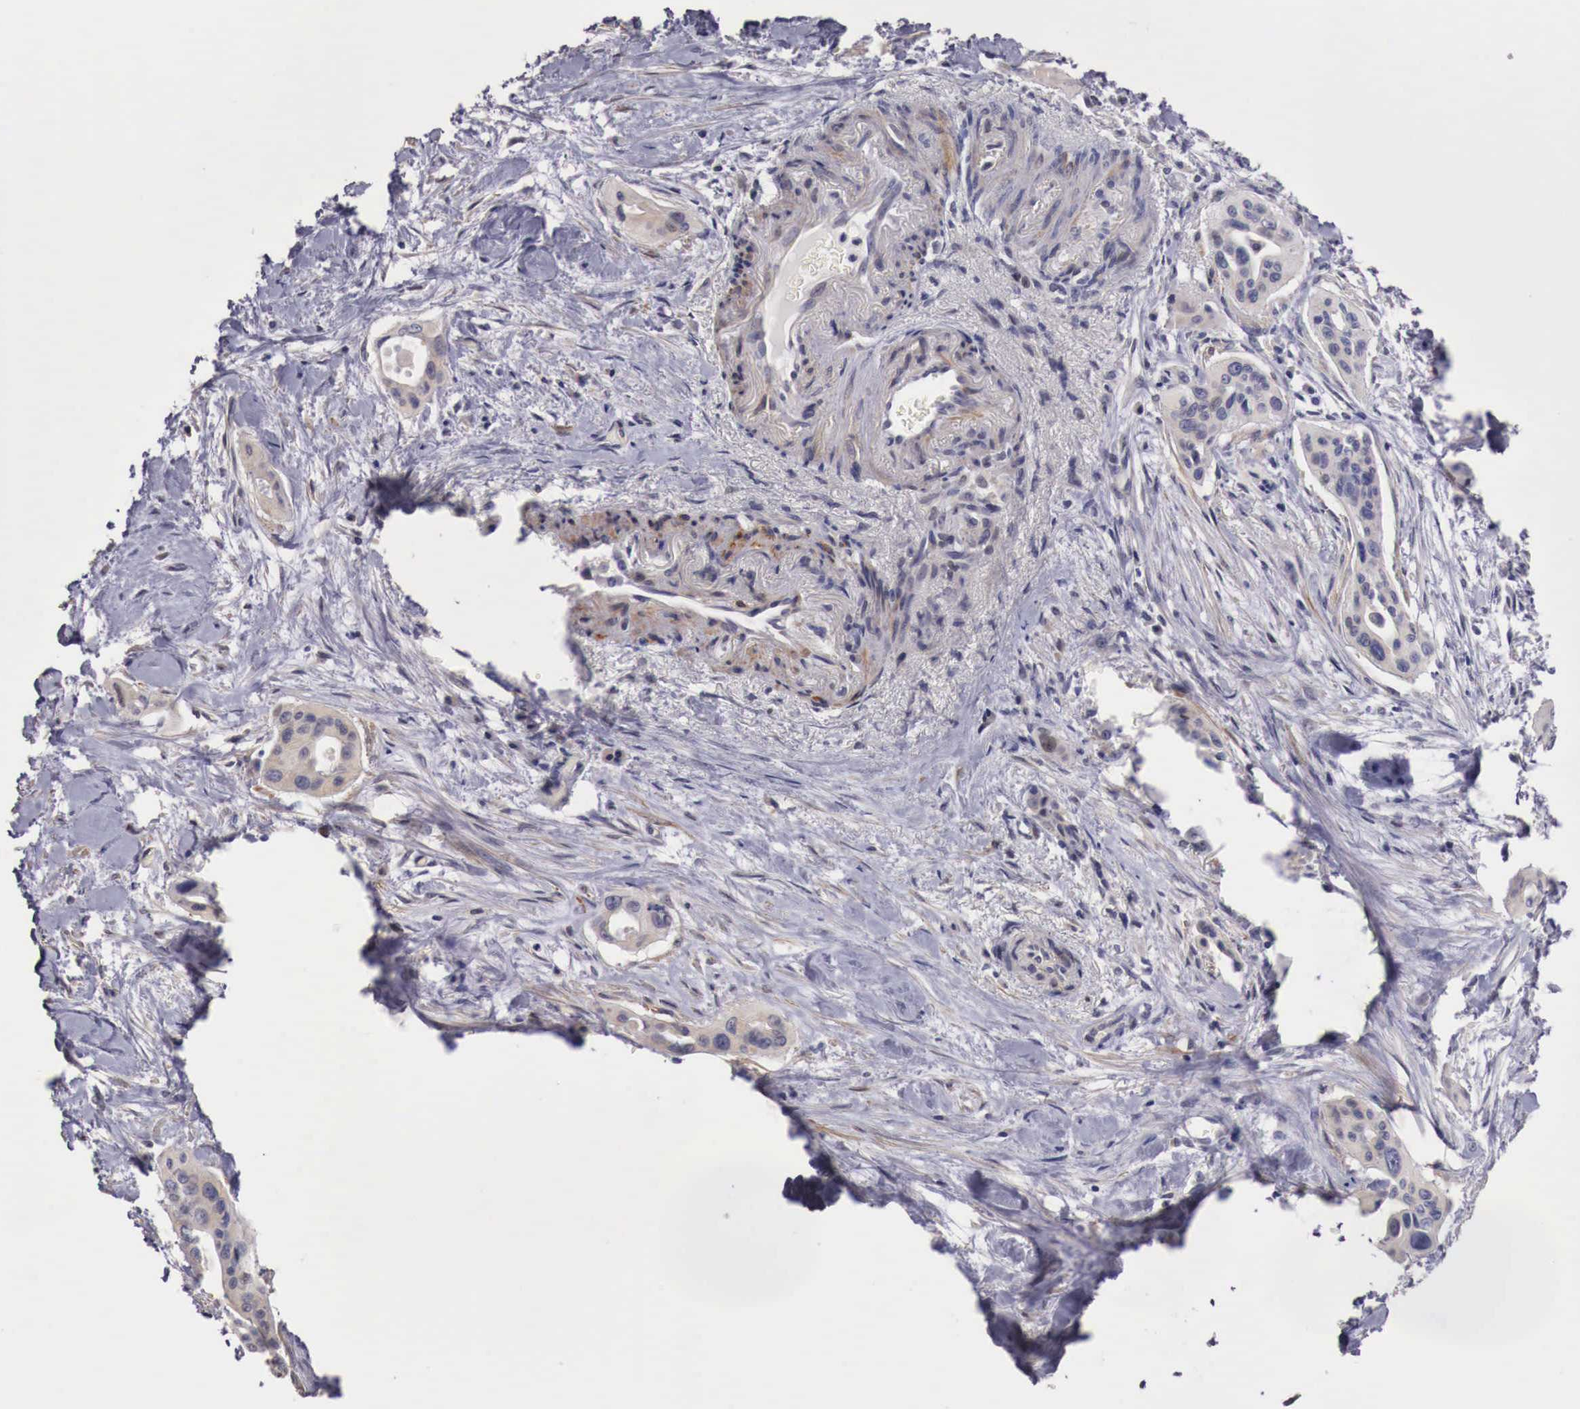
{"staining": {"intensity": "negative", "quantity": "none", "location": "none"}, "tissue": "pancreatic cancer", "cell_type": "Tumor cells", "image_type": "cancer", "snomed": [{"axis": "morphology", "description": "Adenocarcinoma, NOS"}, {"axis": "topography", "description": "Pancreas"}], "caption": "Immunohistochemistry image of human pancreatic adenocarcinoma stained for a protein (brown), which displays no expression in tumor cells.", "gene": "ENOX2", "patient": {"sex": "male", "age": 77}}